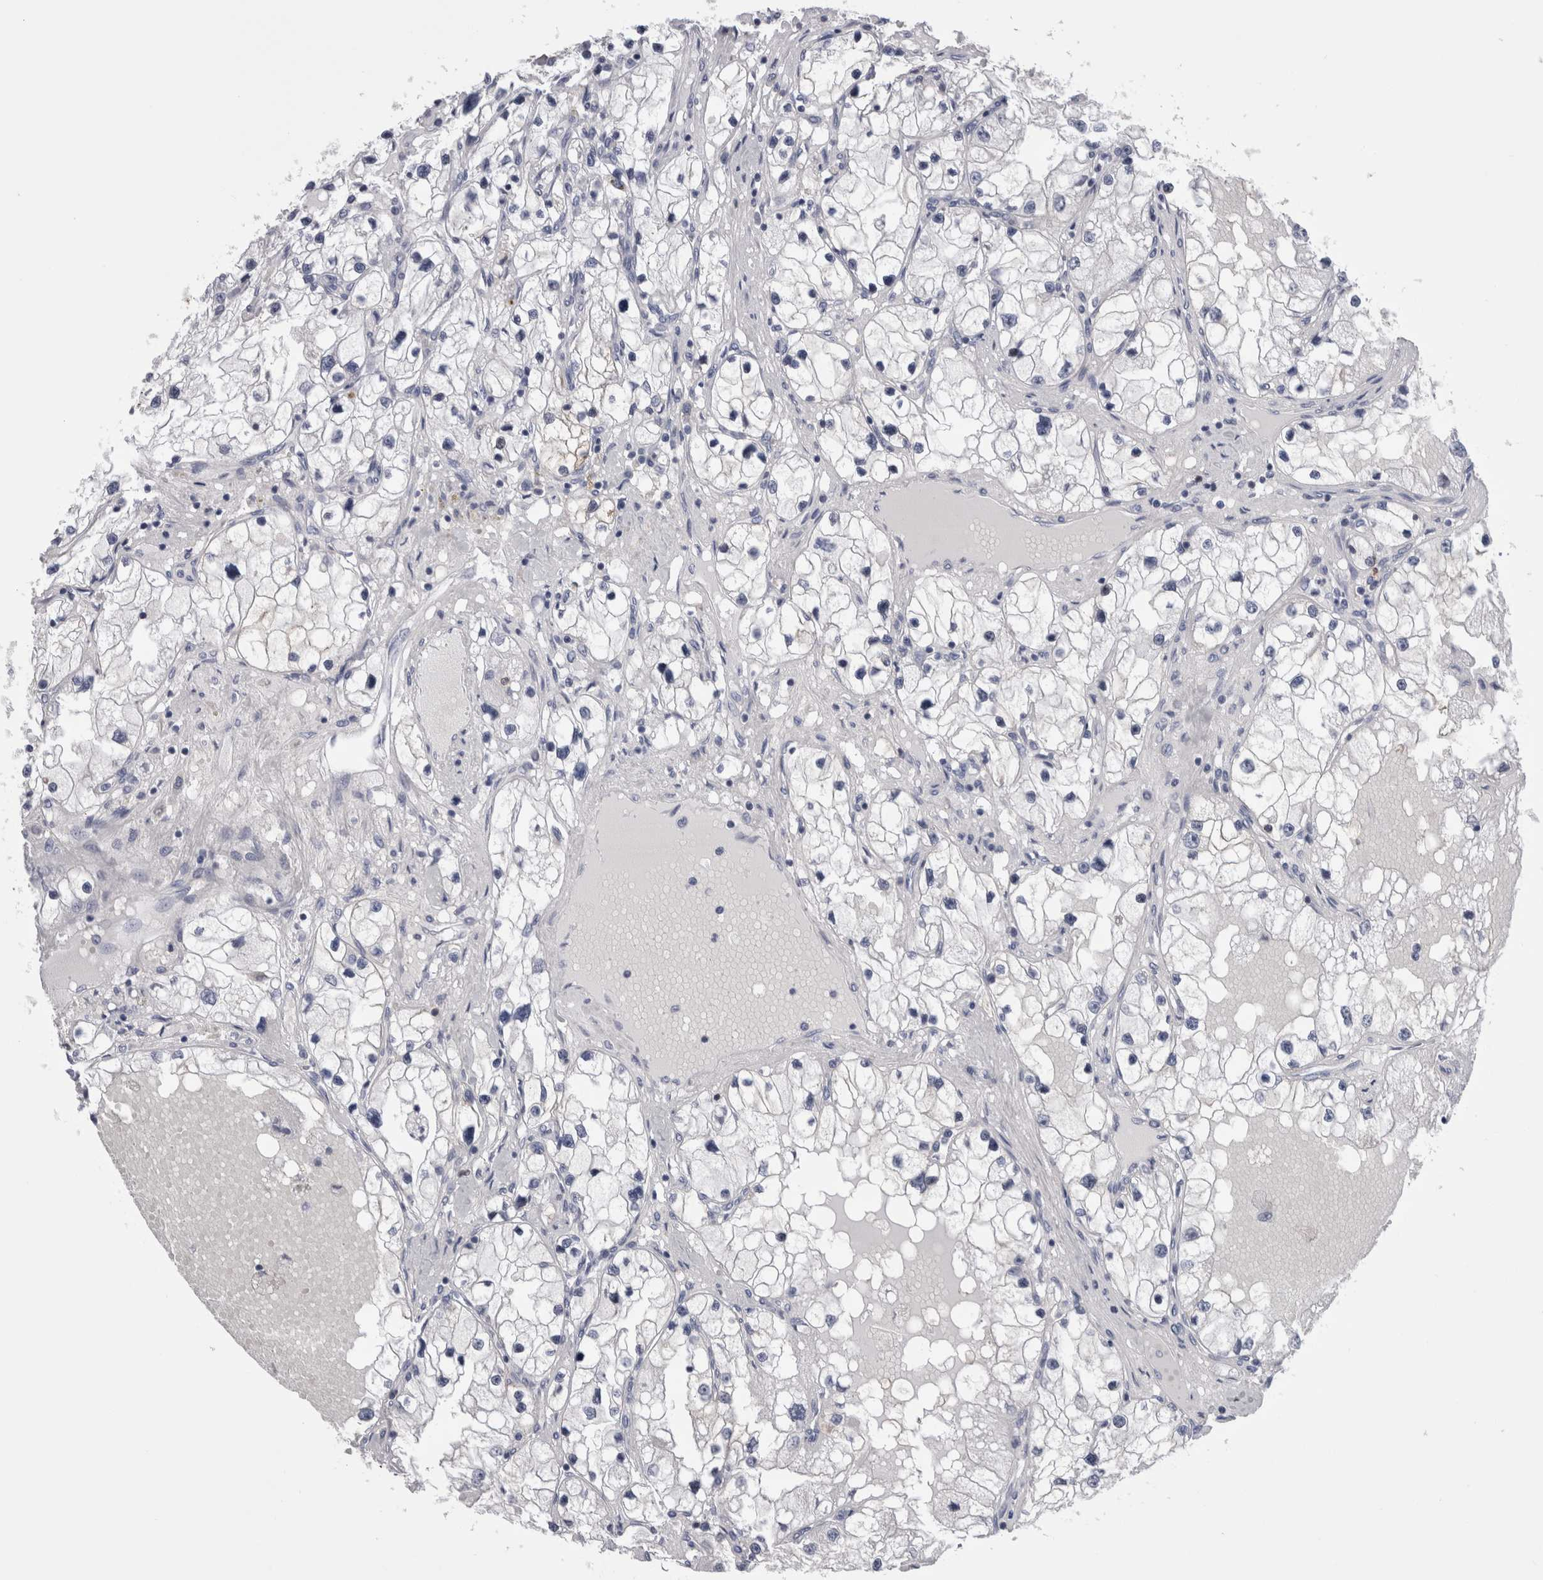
{"staining": {"intensity": "negative", "quantity": "none", "location": "none"}, "tissue": "renal cancer", "cell_type": "Tumor cells", "image_type": "cancer", "snomed": [{"axis": "morphology", "description": "Adenocarcinoma, NOS"}, {"axis": "topography", "description": "Kidney"}], "caption": "Immunohistochemistry image of neoplastic tissue: renal cancer (adenocarcinoma) stained with DAB reveals no significant protein staining in tumor cells.", "gene": "DCTN6", "patient": {"sex": "male", "age": 68}}